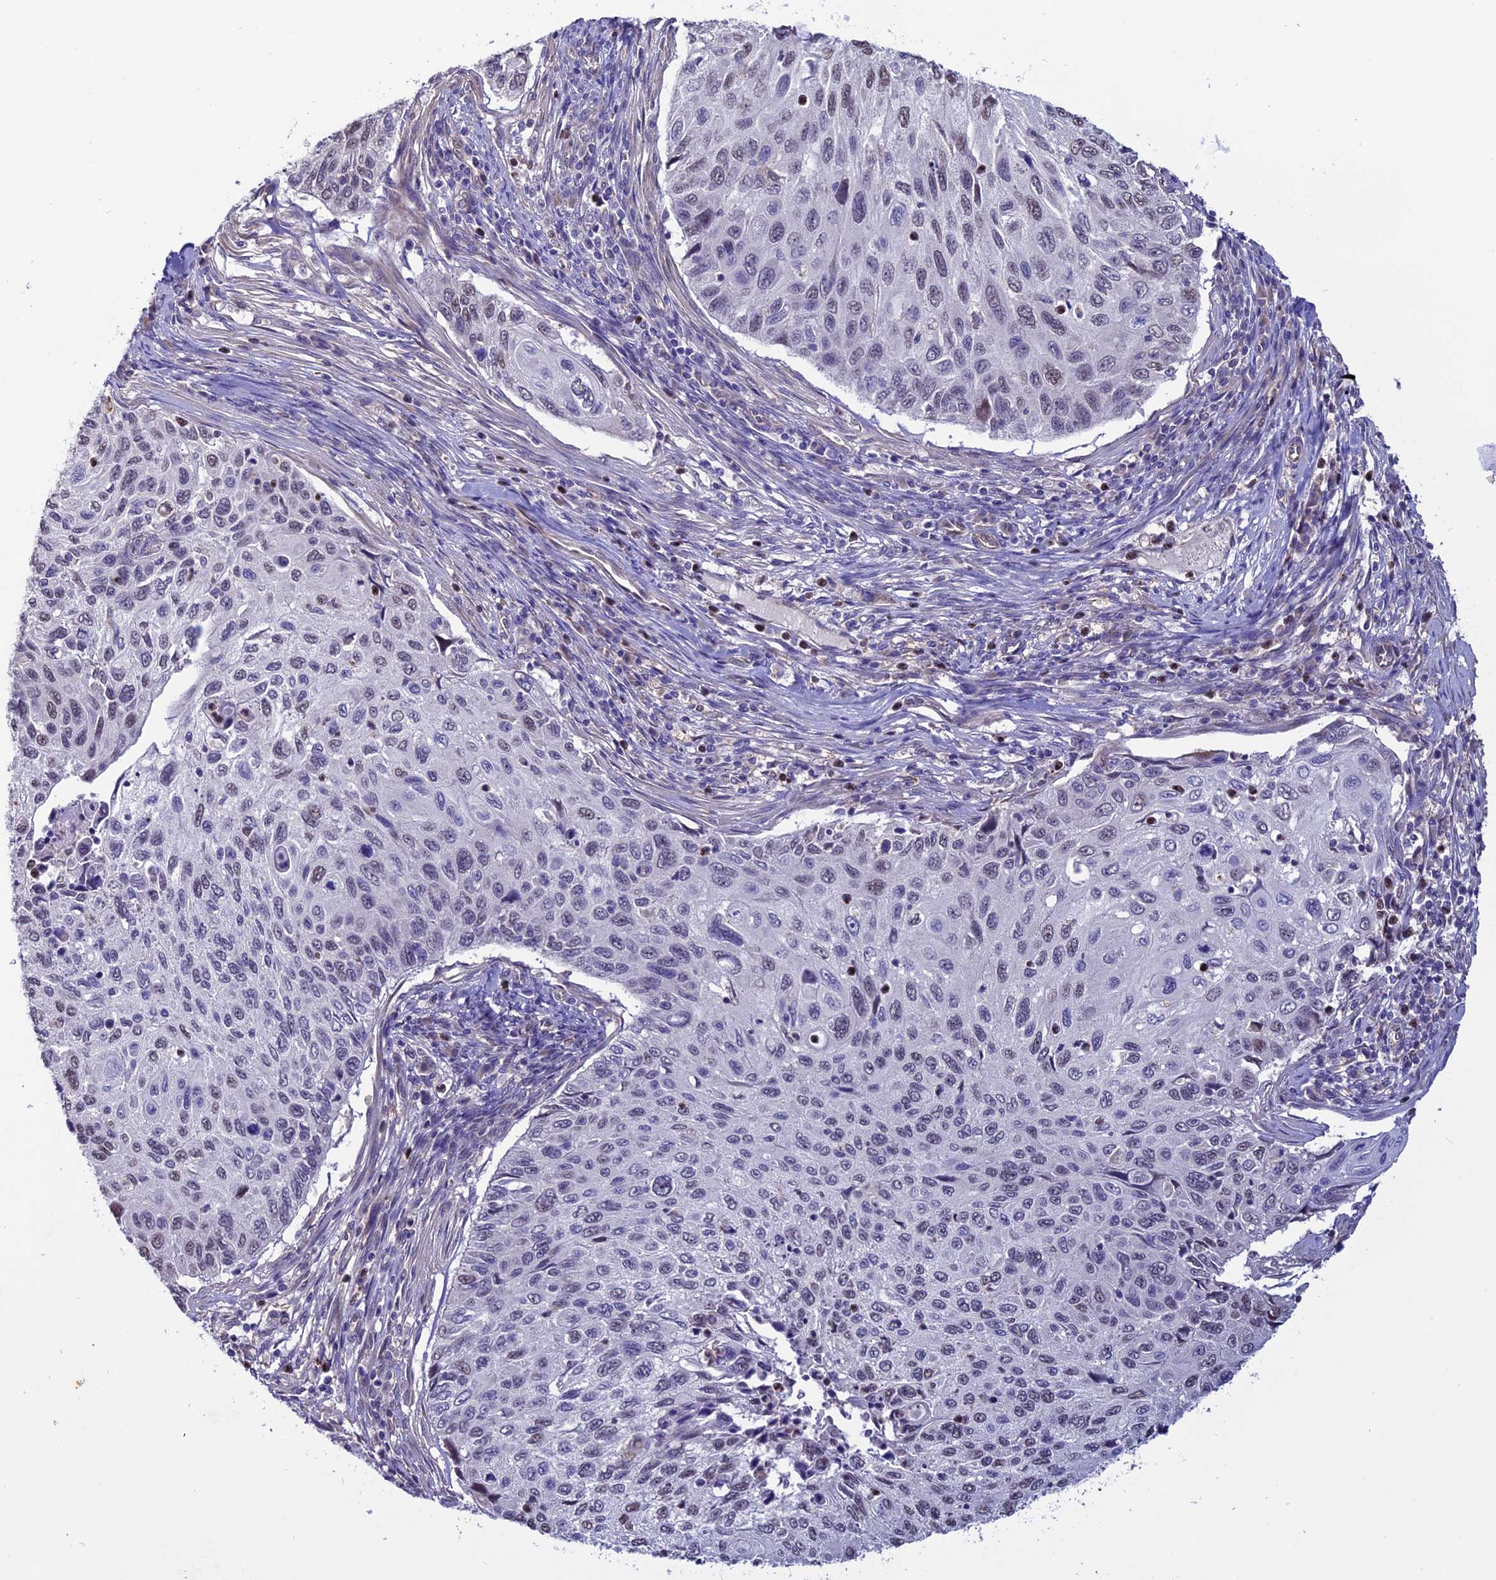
{"staining": {"intensity": "negative", "quantity": "none", "location": "none"}, "tissue": "cervical cancer", "cell_type": "Tumor cells", "image_type": "cancer", "snomed": [{"axis": "morphology", "description": "Squamous cell carcinoma, NOS"}, {"axis": "topography", "description": "Cervix"}], "caption": "An immunohistochemistry (IHC) micrograph of cervical cancer is shown. There is no staining in tumor cells of cervical cancer.", "gene": "PDILT", "patient": {"sex": "female", "age": 70}}